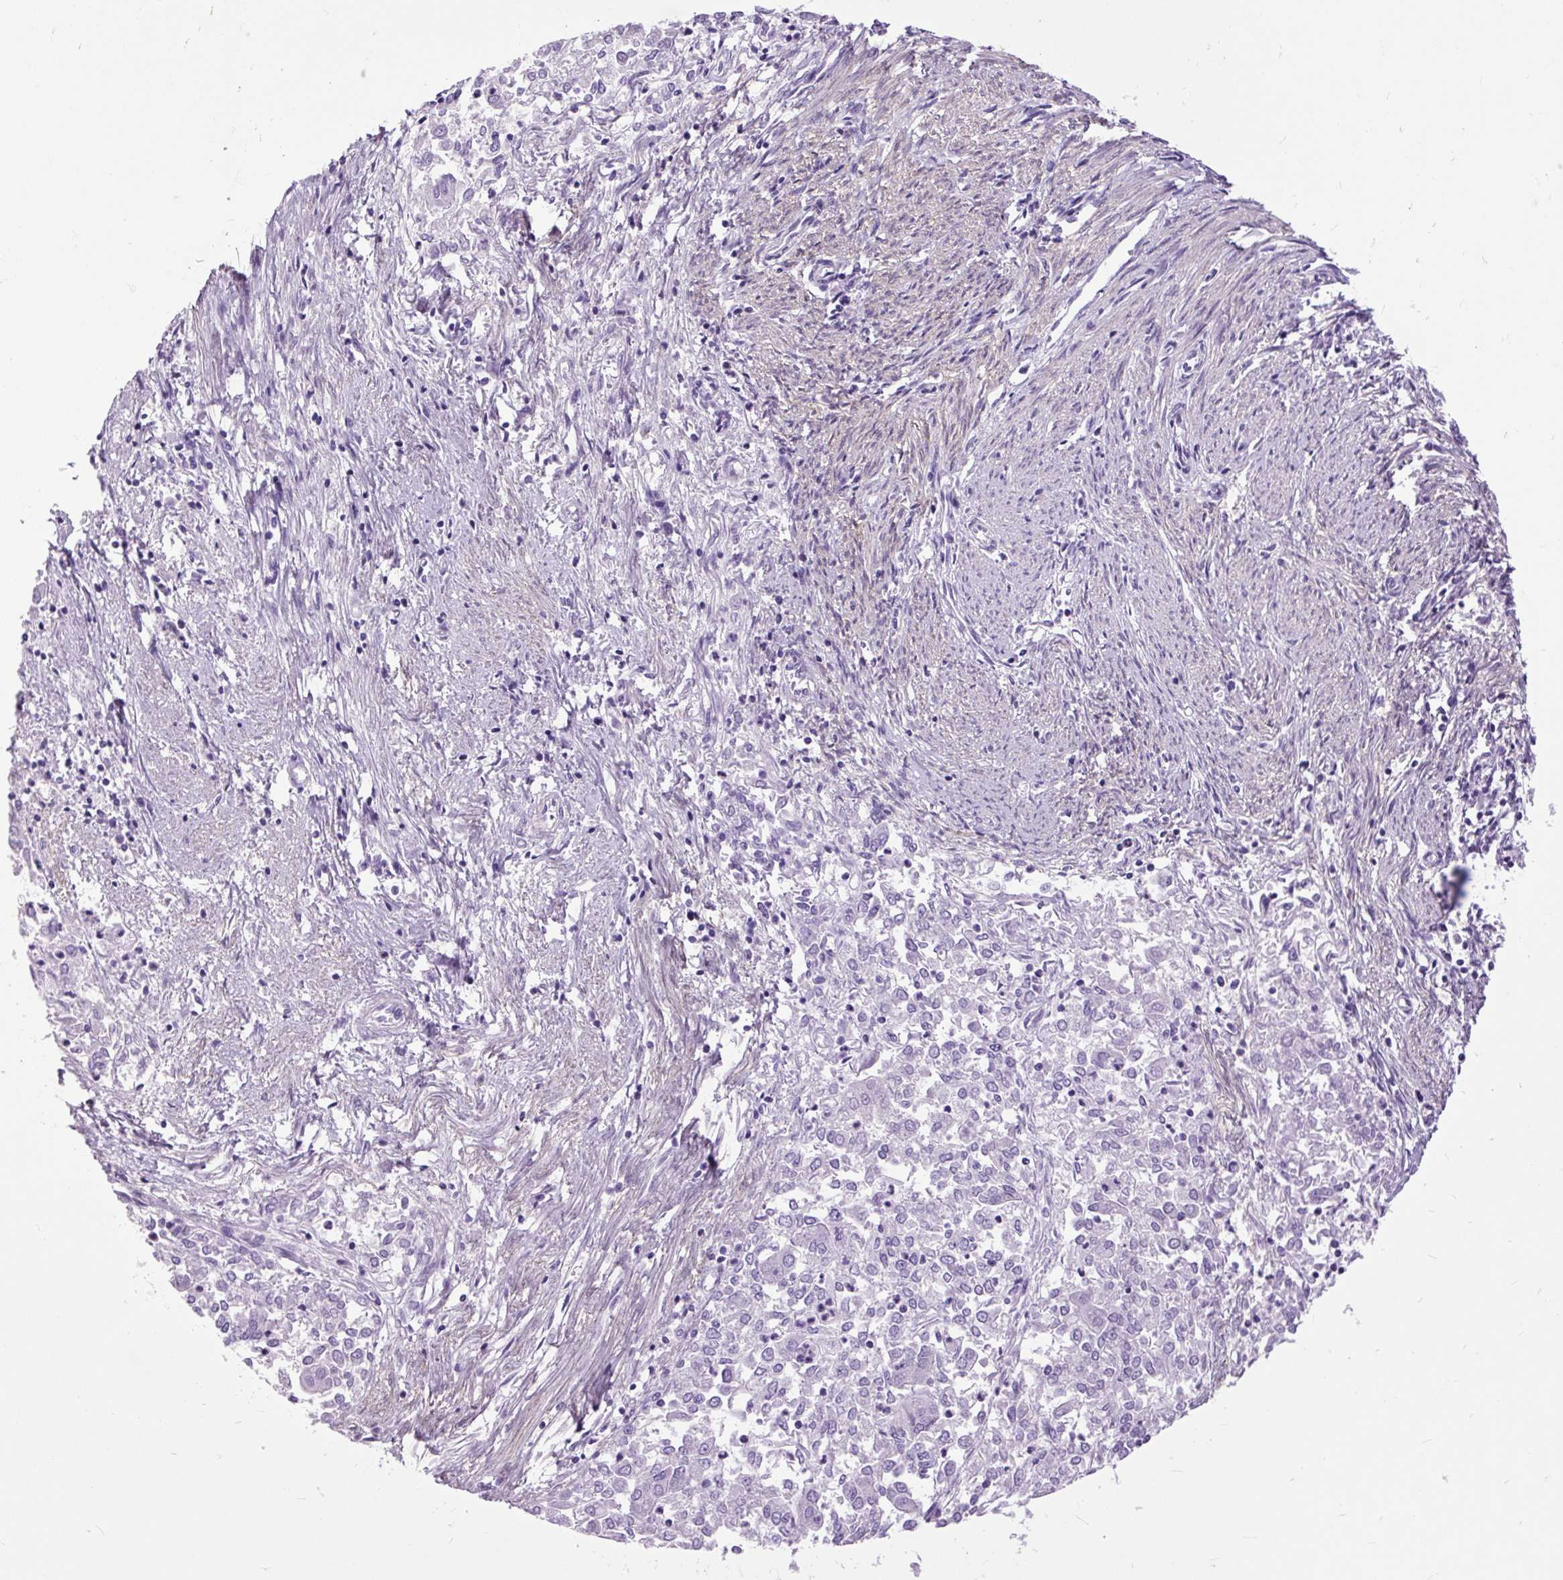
{"staining": {"intensity": "negative", "quantity": "none", "location": "none"}, "tissue": "endometrial cancer", "cell_type": "Tumor cells", "image_type": "cancer", "snomed": [{"axis": "morphology", "description": "Adenocarcinoma, NOS"}, {"axis": "topography", "description": "Endometrium"}], "caption": "This is an immunohistochemistry micrograph of endometrial cancer. There is no expression in tumor cells.", "gene": "DPP6", "patient": {"sex": "female", "age": 57}}